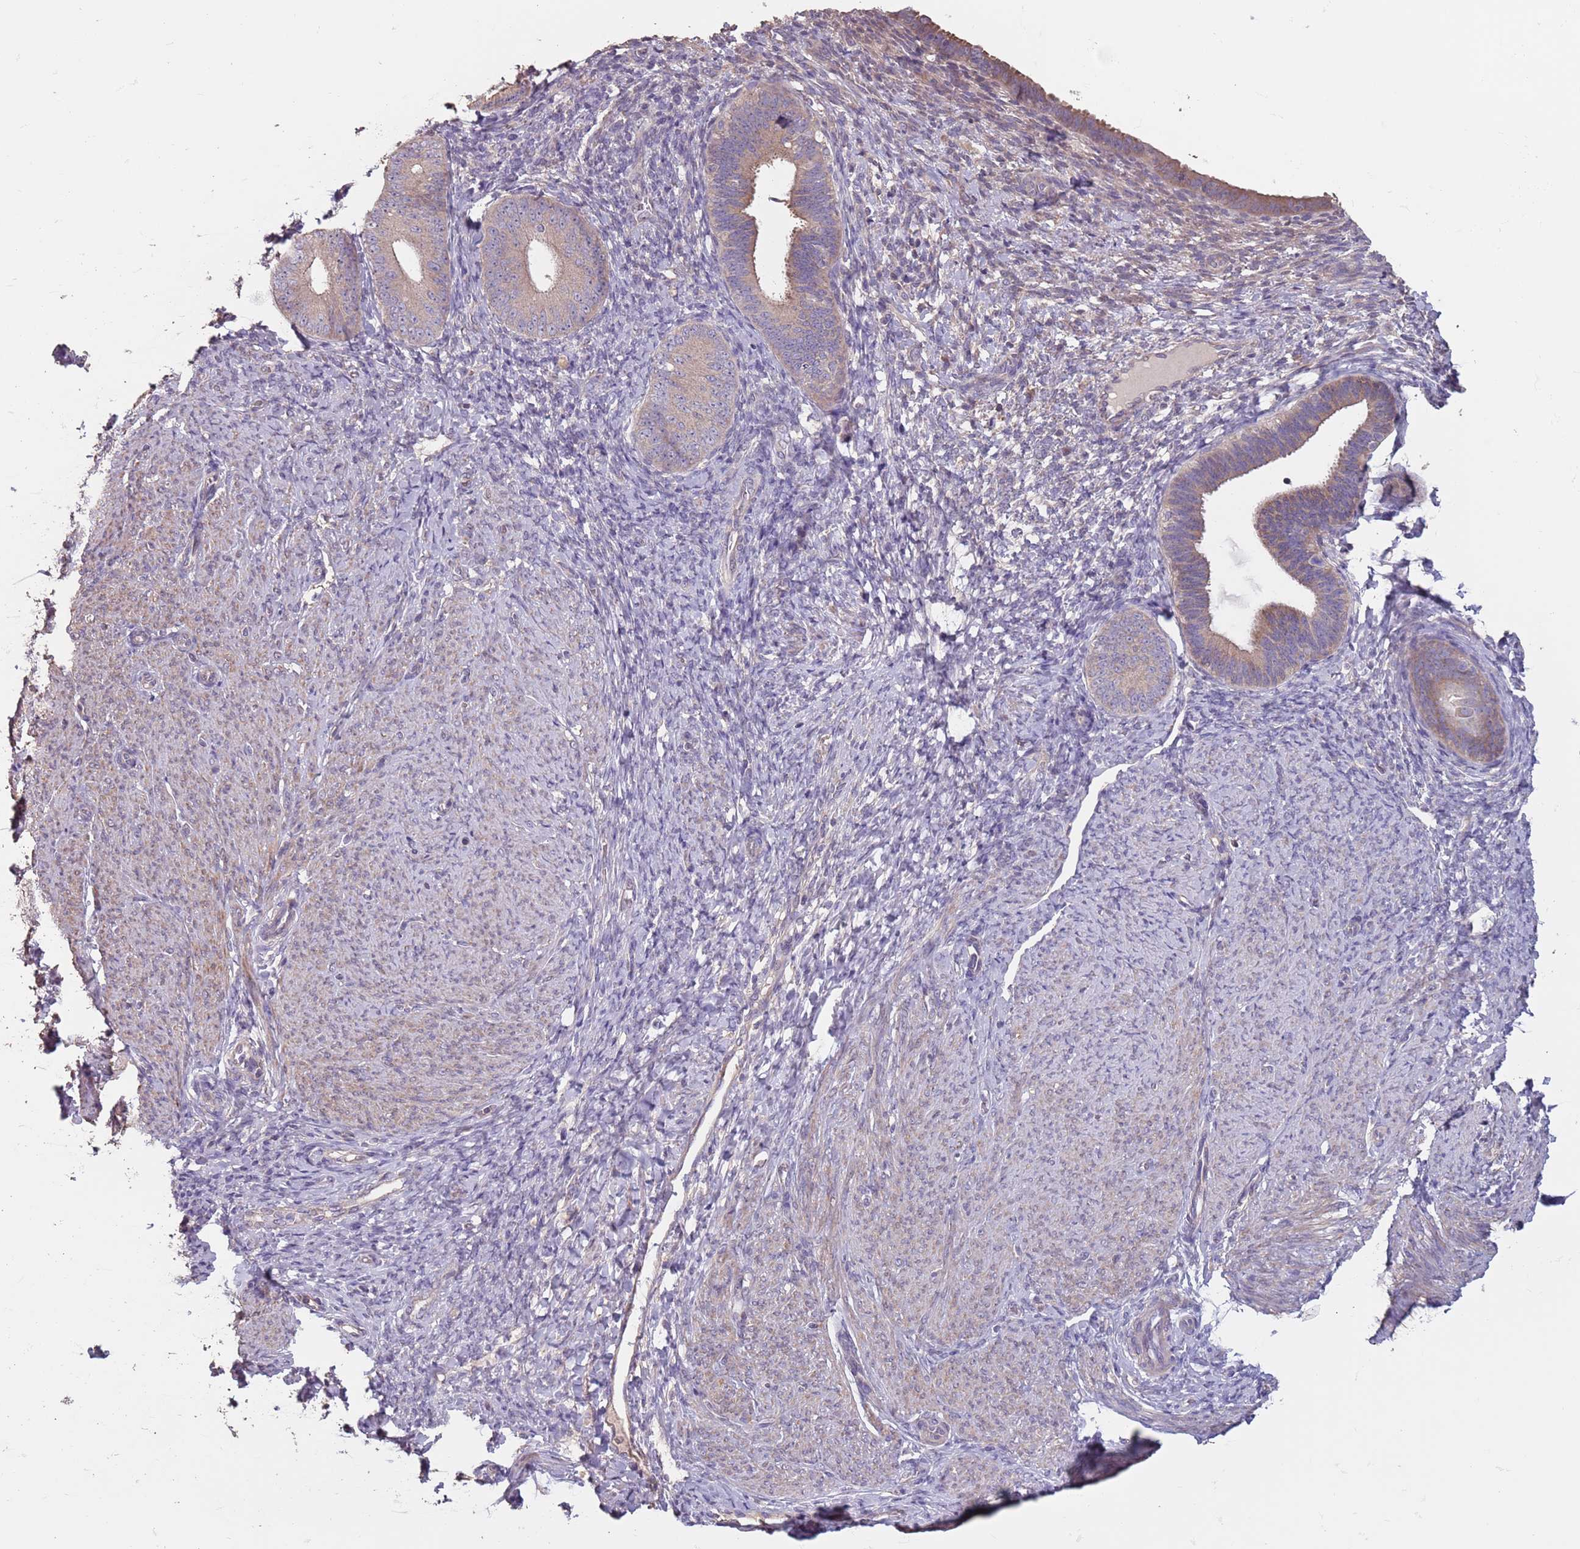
{"staining": {"intensity": "weak", "quantity": "<25%", "location": "cytoplasmic/membranous"}, "tissue": "endometrium", "cell_type": "Cells in endometrial stroma", "image_type": "normal", "snomed": [{"axis": "morphology", "description": "Normal tissue, NOS"}, {"axis": "topography", "description": "Endometrium"}], "caption": "Immunohistochemistry image of unremarkable endometrium stained for a protein (brown), which demonstrates no staining in cells in endometrial stroma.", "gene": "MBD3L1", "patient": {"sex": "female", "age": 65}}